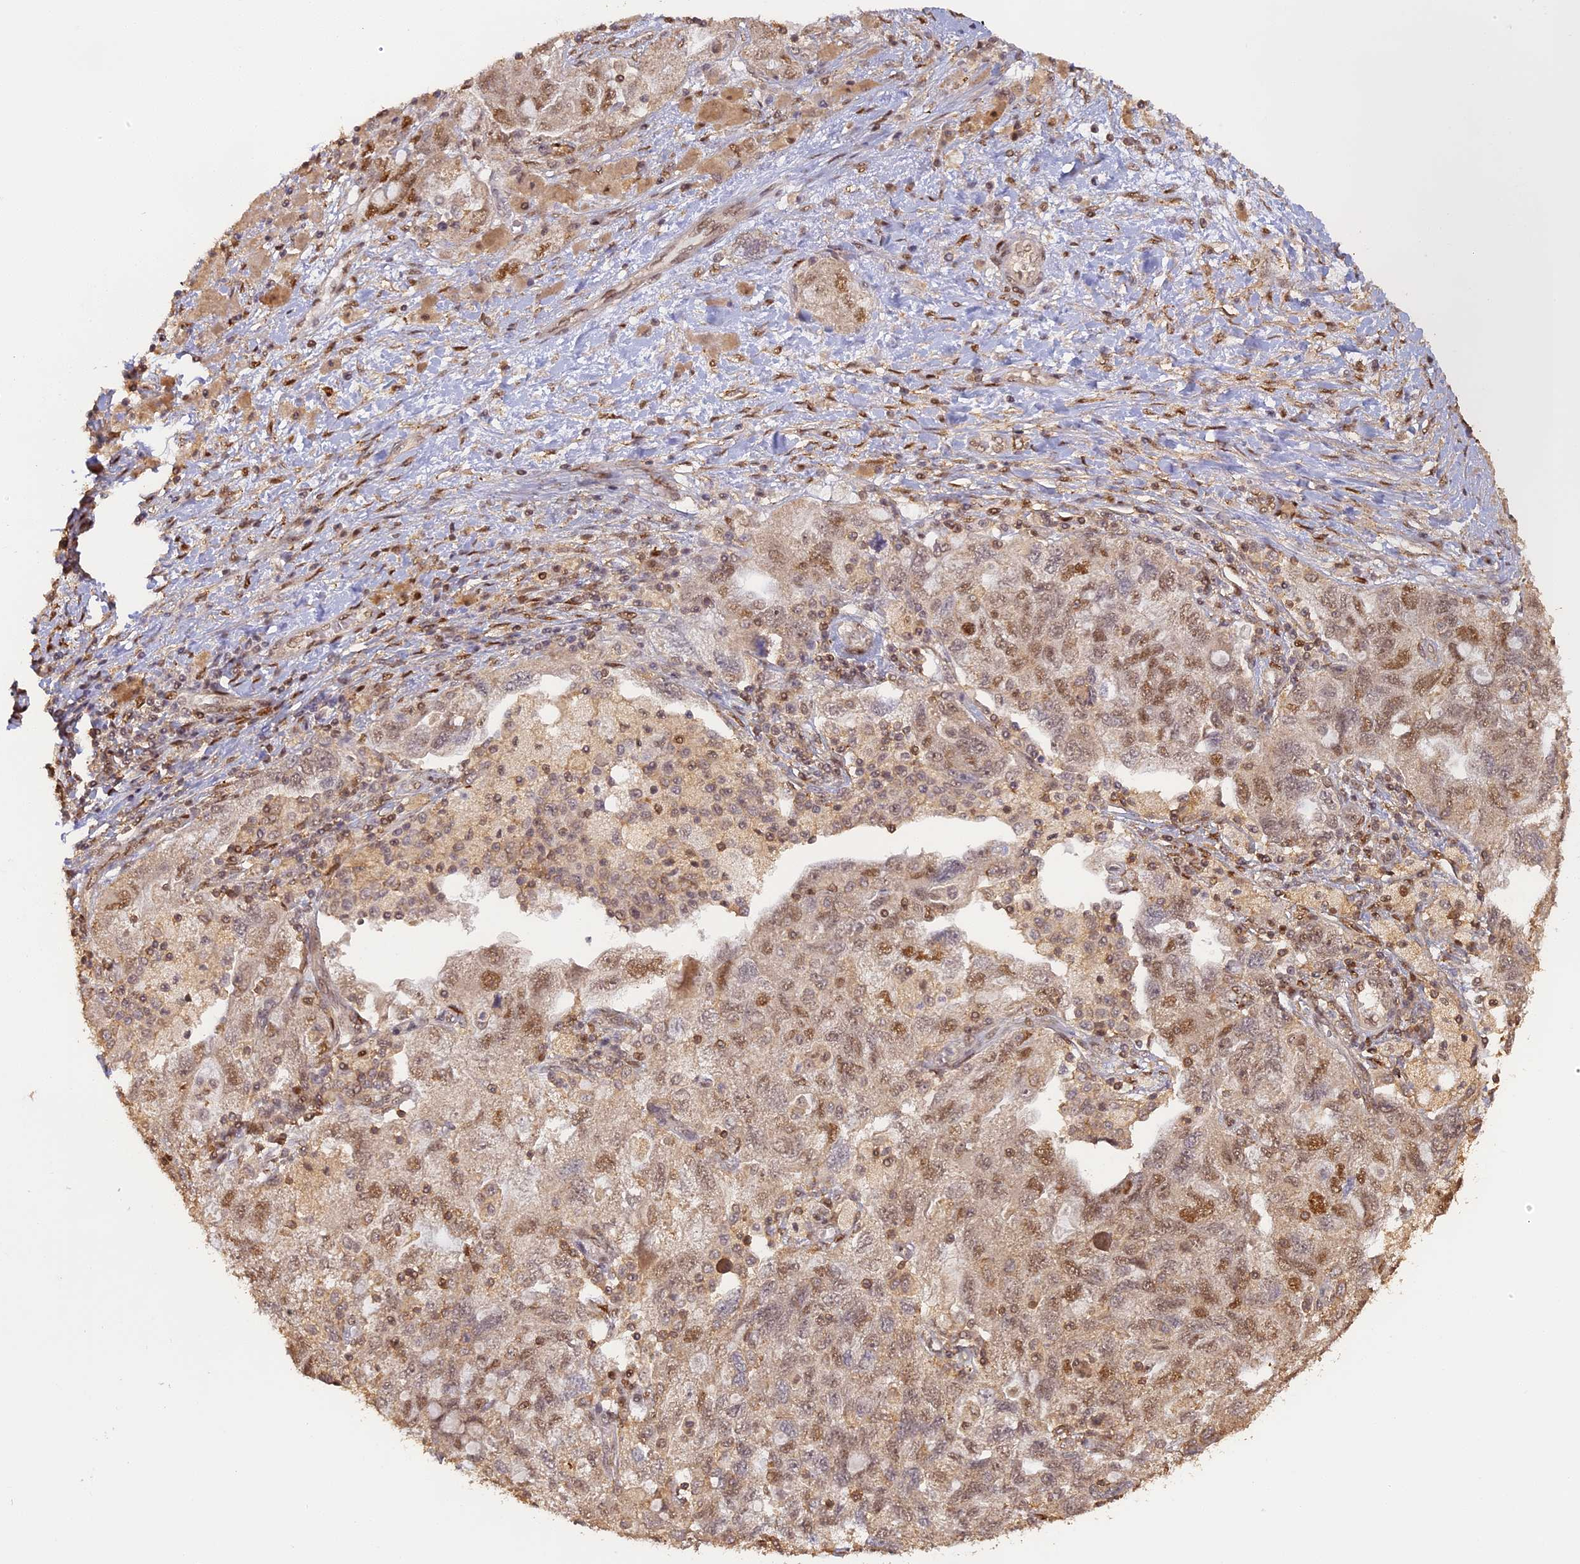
{"staining": {"intensity": "moderate", "quantity": "25%-75%", "location": "nuclear"}, "tissue": "ovarian cancer", "cell_type": "Tumor cells", "image_type": "cancer", "snomed": [{"axis": "morphology", "description": "Carcinoma, NOS"}, {"axis": "morphology", "description": "Cystadenocarcinoma, serous, NOS"}, {"axis": "topography", "description": "Ovary"}], "caption": "The immunohistochemical stain highlights moderate nuclear positivity in tumor cells of ovarian cancer tissue.", "gene": "MYBL2", "patient": {"sex": "female", "age": 69}}